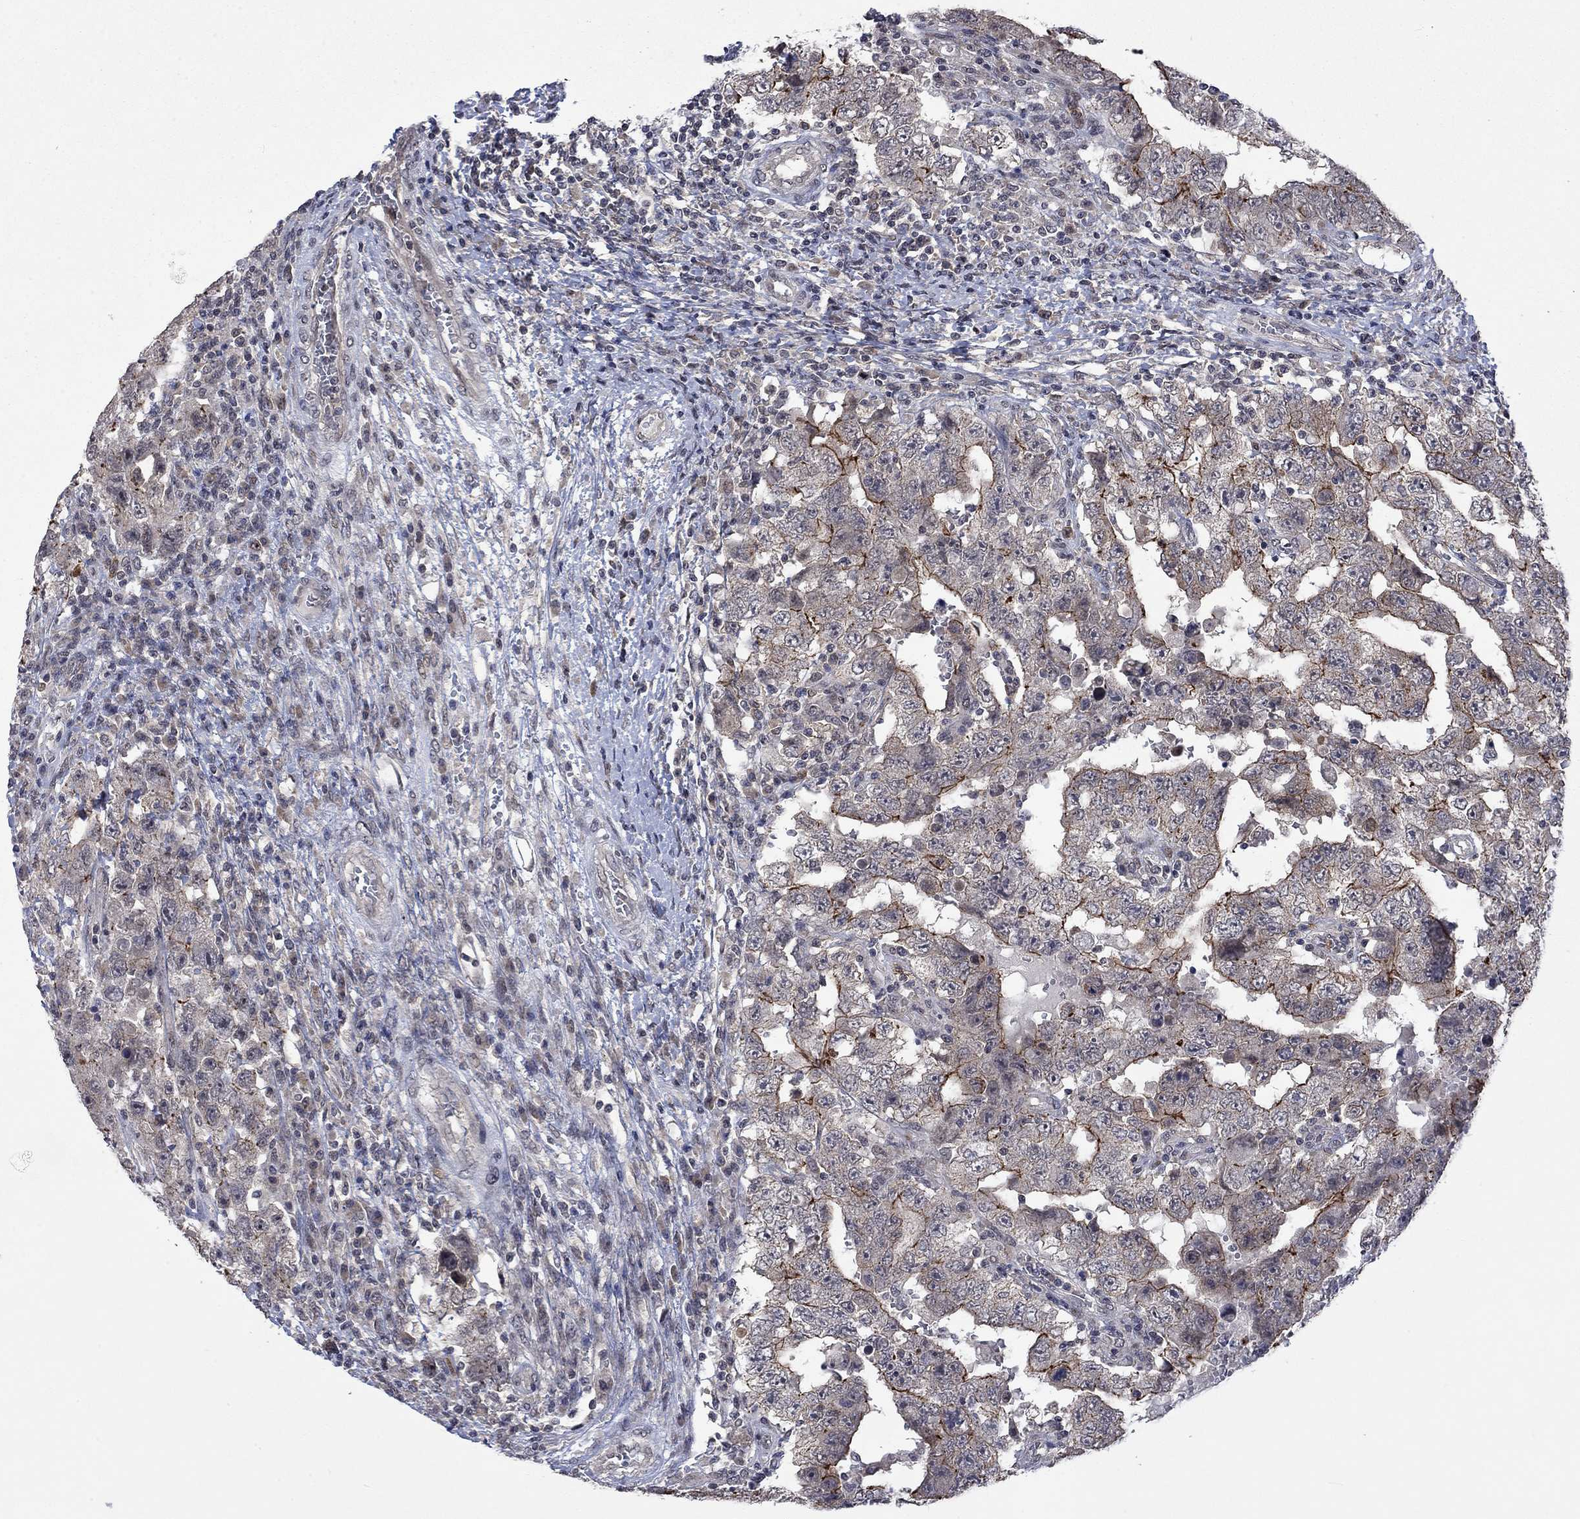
{"staining": {"intensity": "strong", "quantity": "<25%", "location": "cytoplasmic/membranous"}, "tissue": "testis cancer", "cell_type": "Tumor cells", "image_type": "cancer", "snomed": [{"axis": "morphology", "description": "Carcinoma, Embryonal, NOS"}, {"axis": "topography", "description": "Testis"}], "caption": "A medium amount of strong cytoplasmic/membranous positivity is present in approximately <25% of tumor cells in testis cancer (embryonal carcinoma) tissue.", "gene": "PPP1R9A", "patient": {"sex": "male", "age": 26}}